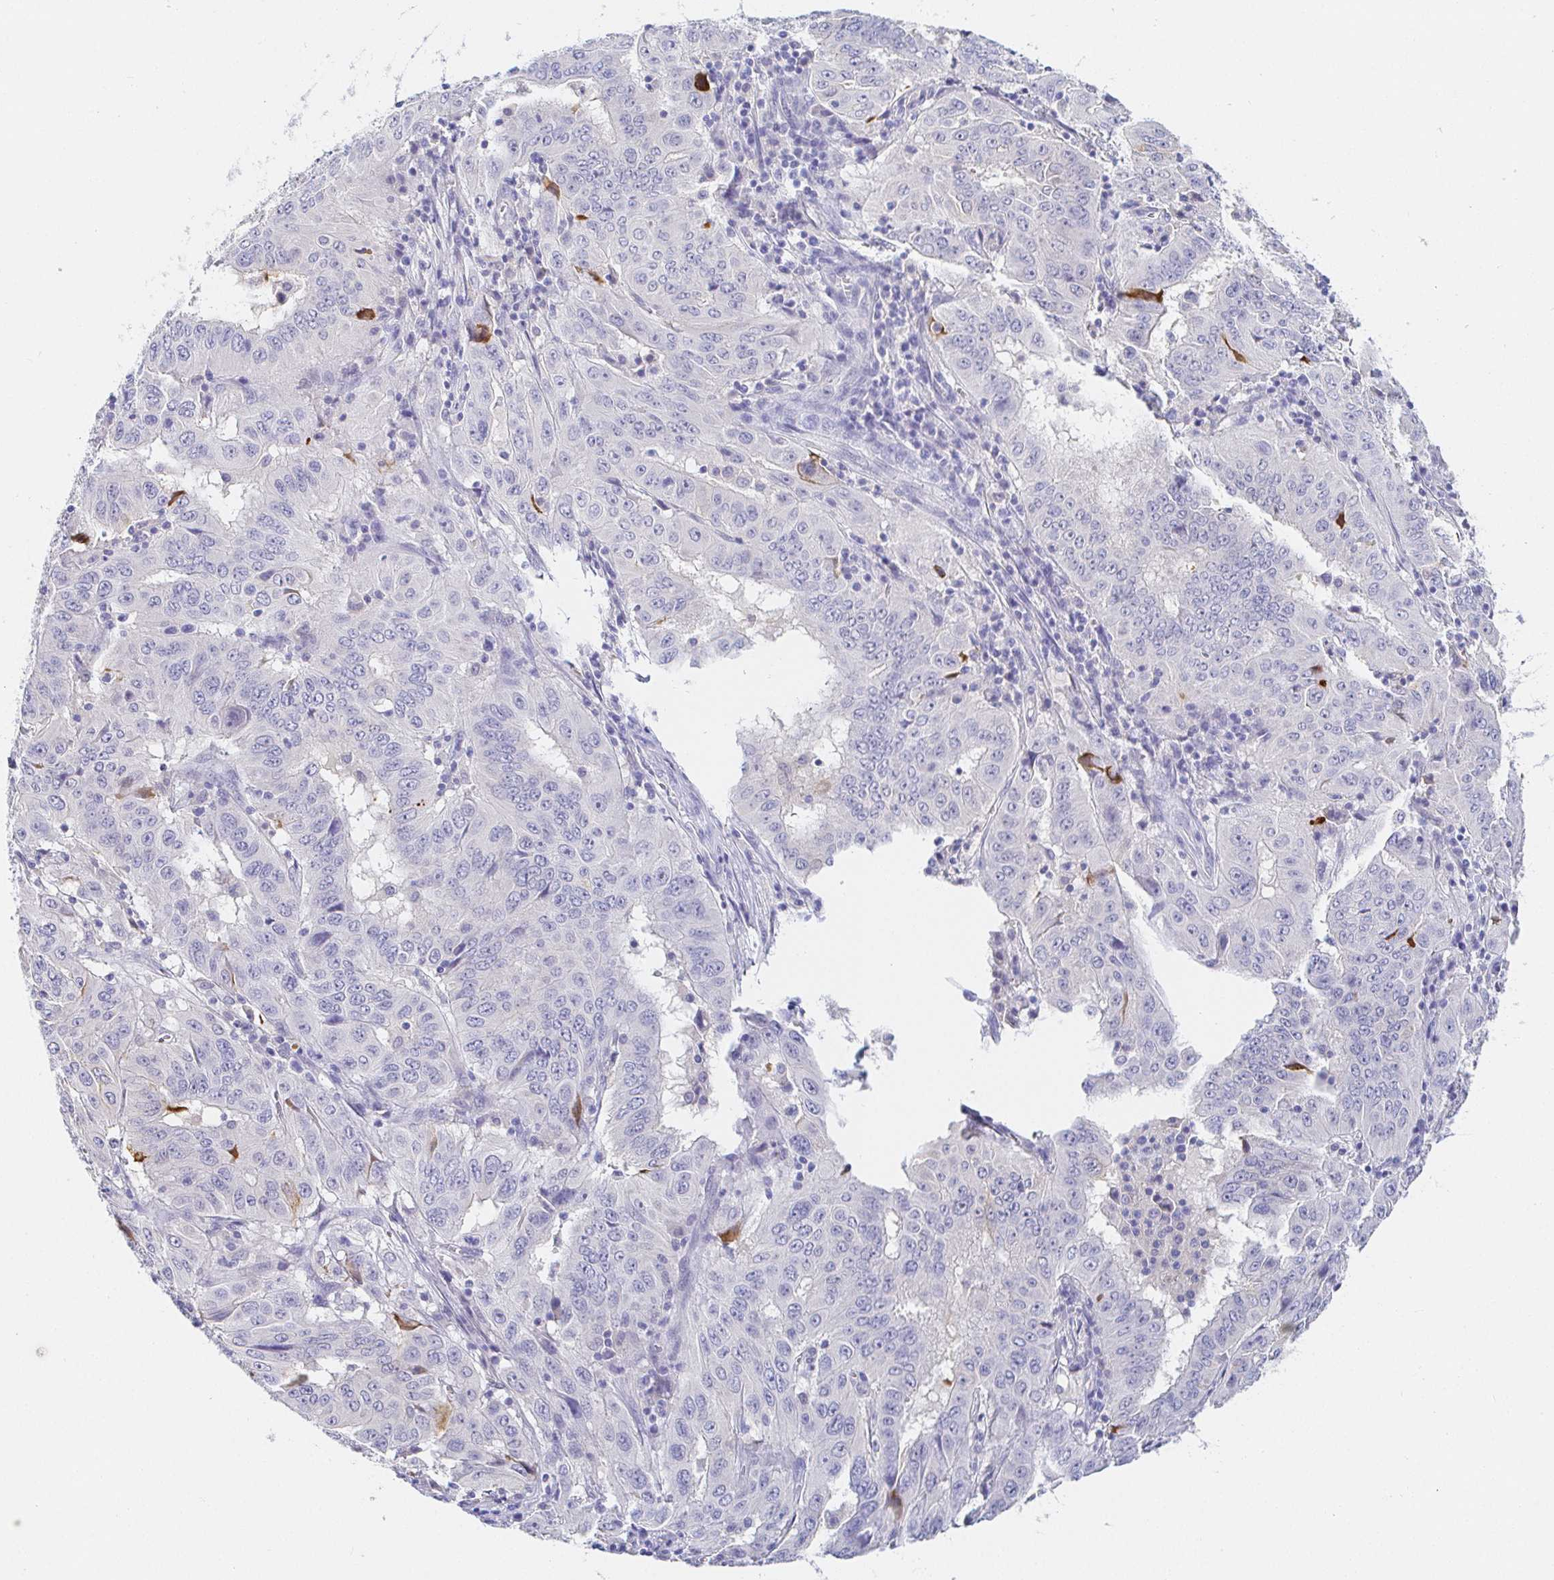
{"staining": {"intensity": "negative", "quantity": "none", "location": "none"}, "tissue": "pancreatic cancer", "cell_type": "Tumor cells", "image_type": "cancer", "snomed": [{"axis": "morphology", "description": "Adenocarcinoma, NOS"}, {"axis": "topography", "description": "Pancreas"}], "caption": "High power microscopy micrograph of an IHC photomicrograph of pancreatic adenocarcinoma, revealing no significant expression in tumor cells. (Brightfield microscopy of DAB IHC at high magnification).", "gene": "PDE6B", "patient": {"sex": "male", "age": 63}}